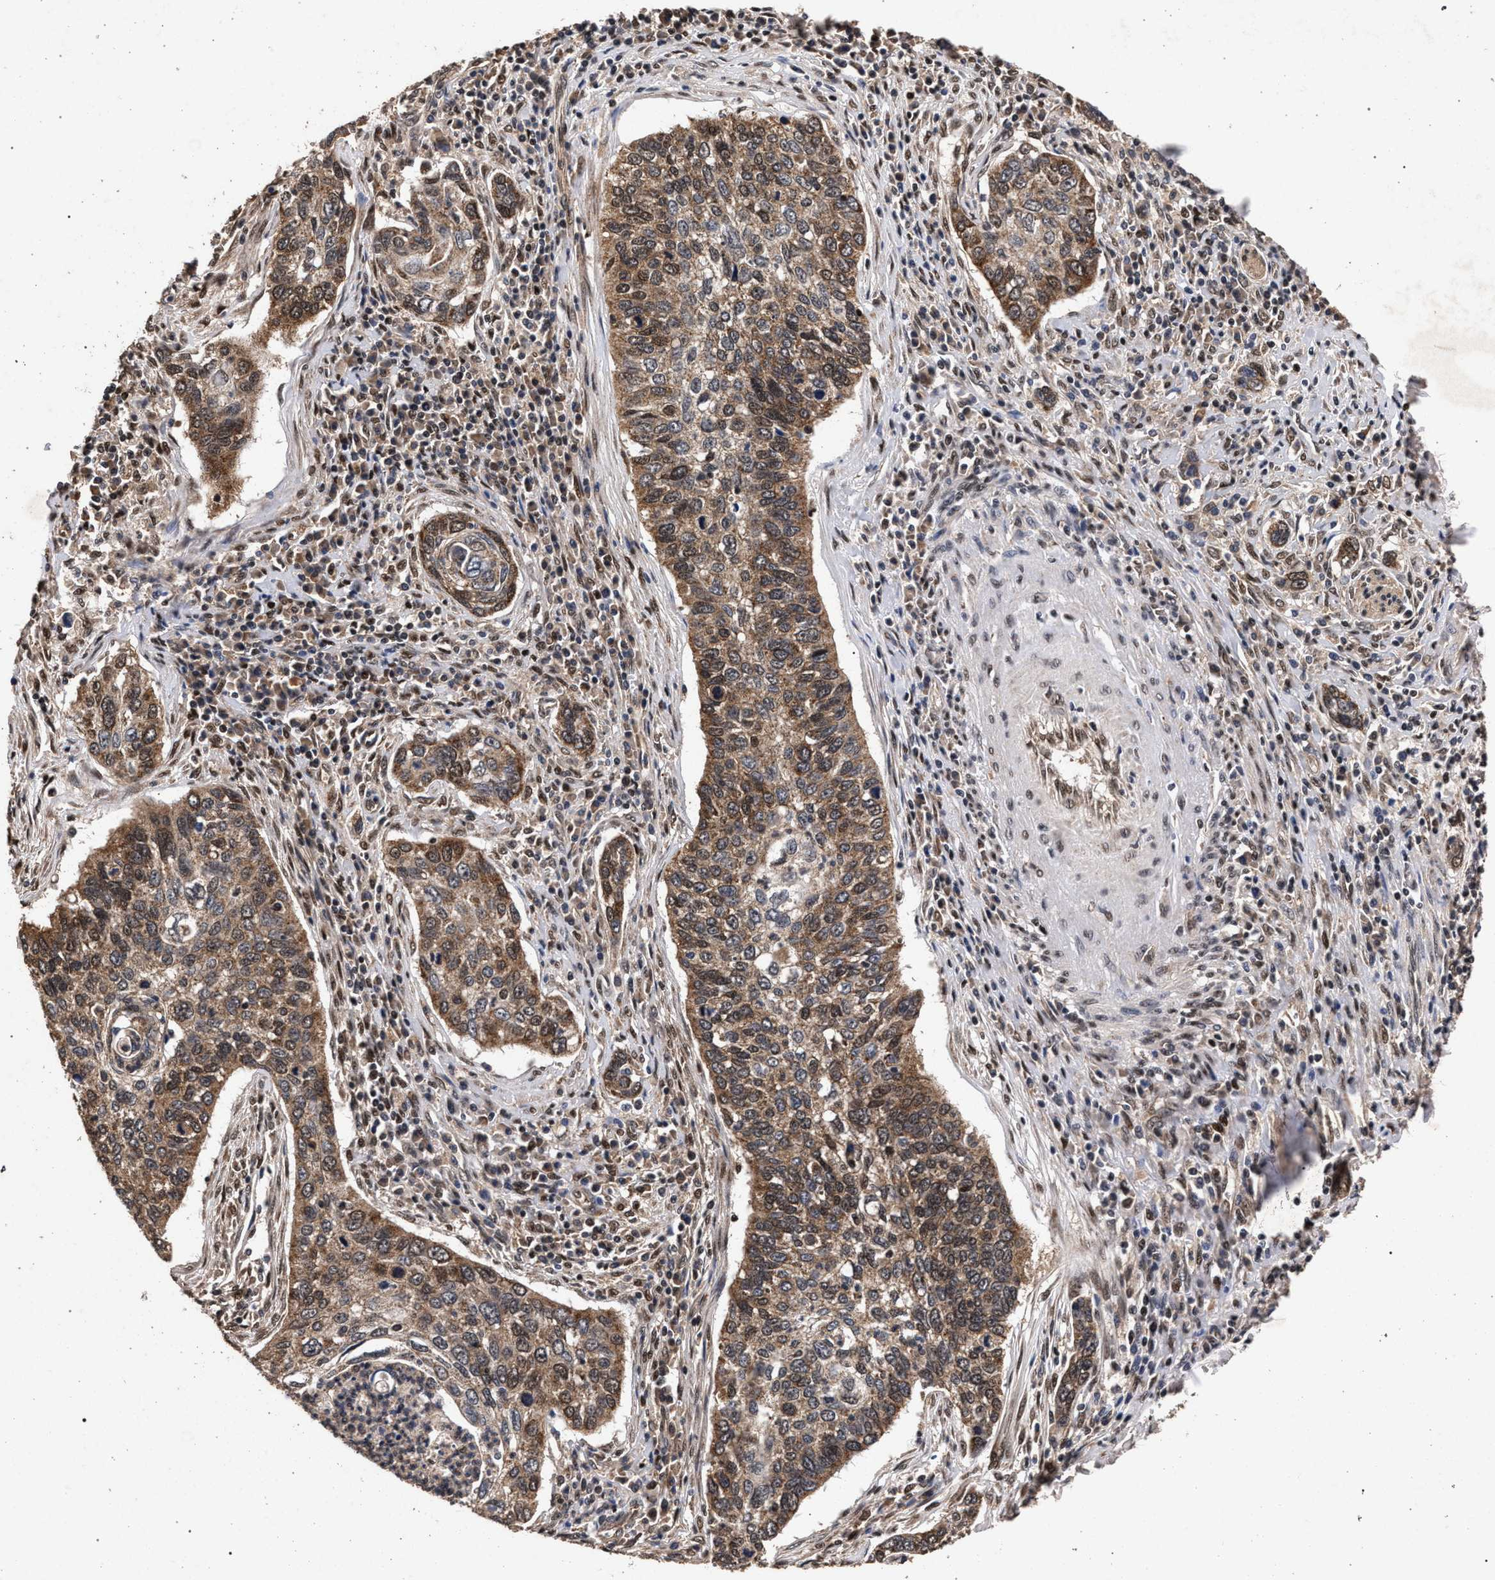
{"staining": {"intensity": "moderate", "quantity": ">75%", "location": "cytoplasmic/membranous,nuclear"}, "tissue": "cervical cancer", "cell_type": "Tumor cells", "image_type": "cancer", "snomed": [{"axis": "morphology", "description": "Squamous cell carcinoma, NOS"}, {"axis": "topography", "description": "Cervix"}], "caption": "Brown immunohistochemical staining in human squamous cell carcinoma (cervical) reveals moderate cytoplasmic/membranous and nuclear expression in approximately >75% of tumor cells.", "gene": "ACOX1", "patient": {"sex": "female", "age": 53}}